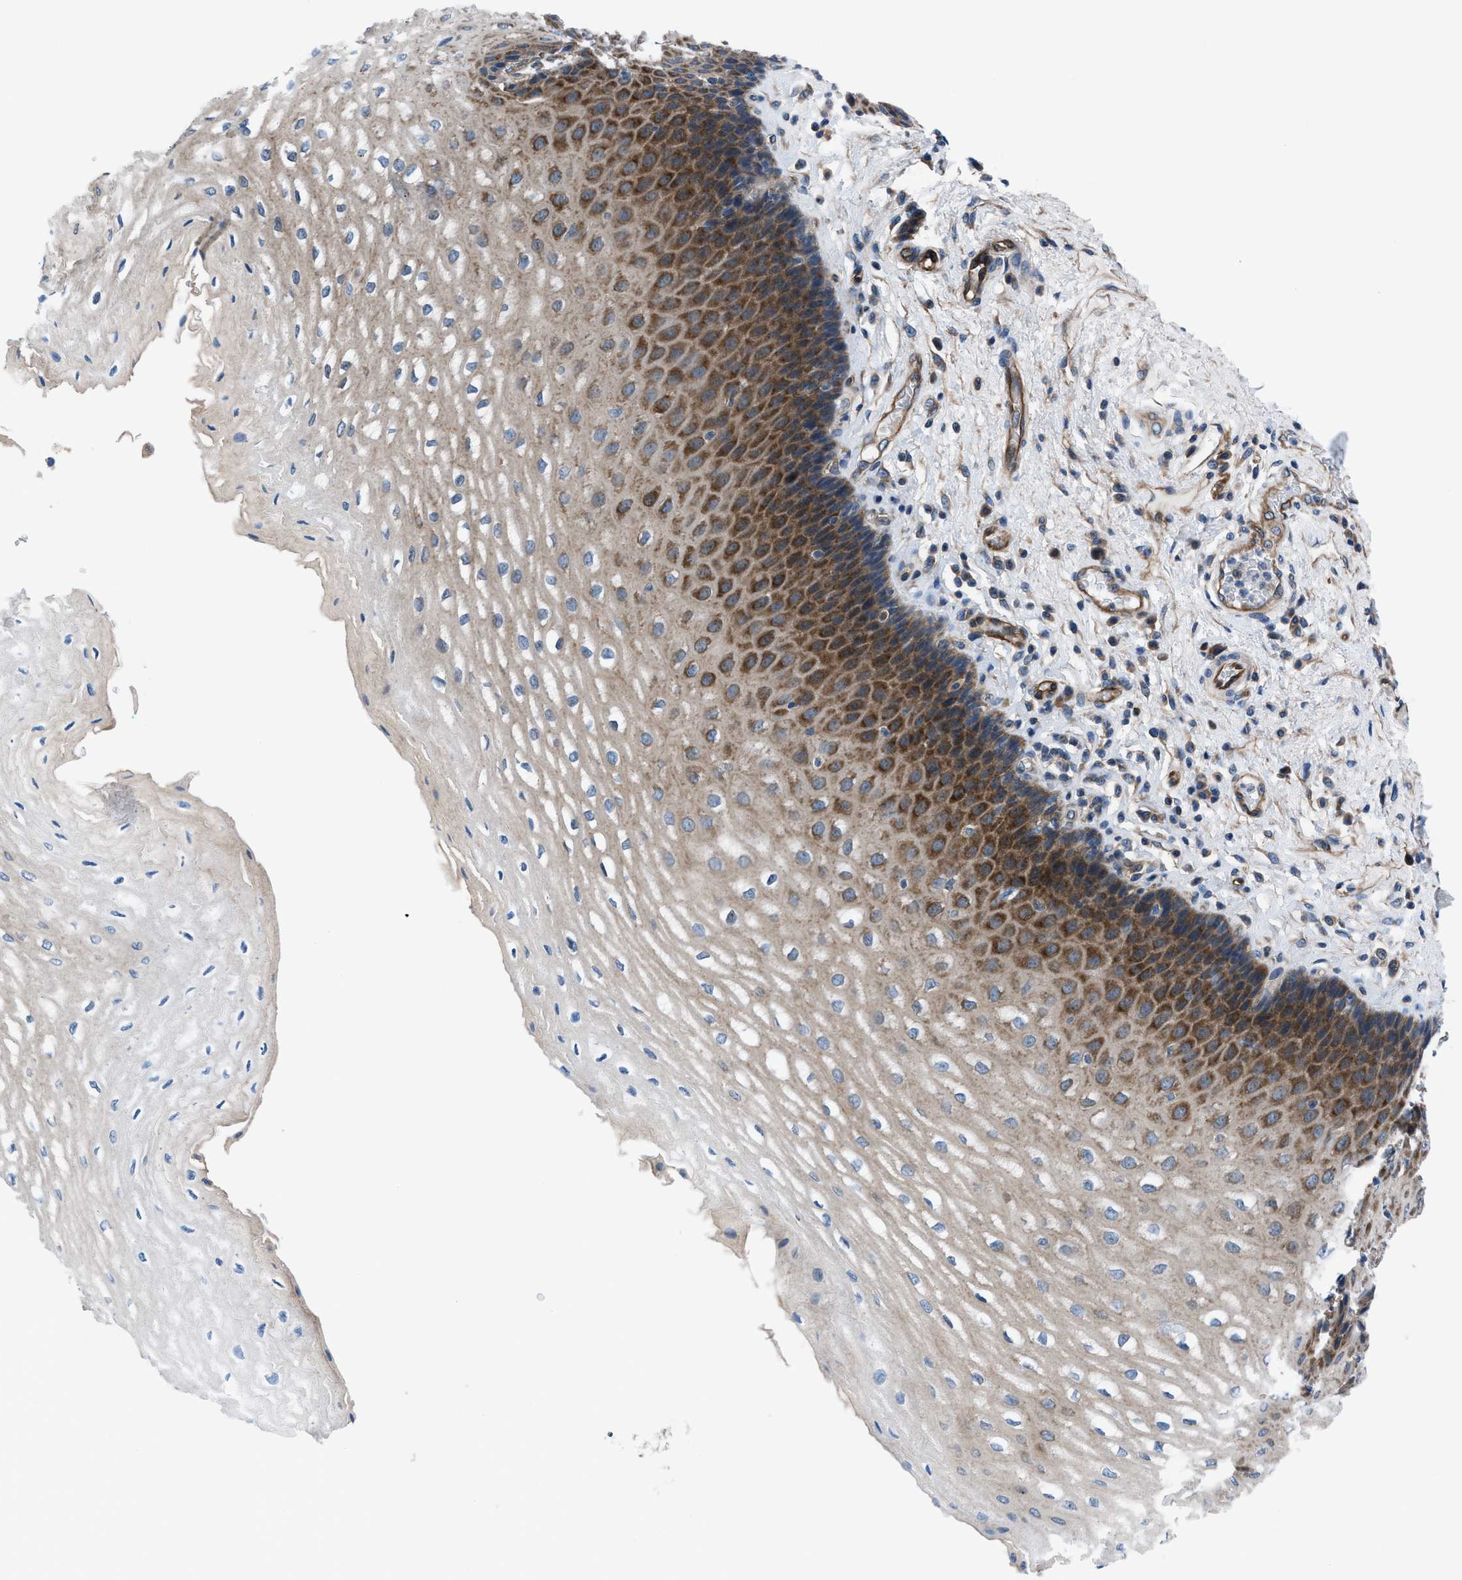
{"staining": {"intensity": "strong", "quantity": "25%-75%", "location": "cytoplasmic/membranous"}, "tissue": "esophagus", "cell_type": "Squamous epithelial cells", "image_type": "normal", "snomed": [{"axis": "morphology", "description": "Normal tissue, NOS"}, {"axis": "topography", "description": "Esophagus"}], "caption": "DAB immunohistochemical staining of benign esophagus demonstrates strong cytoplasmic/membranous protein staining in approximately 25%-75% of squamous epithelial cells. (Brightfield microscopy of DAB IHC at high magnification).", "gene": "TRIP4", "patient": {"sex": "male", "age": 54}}